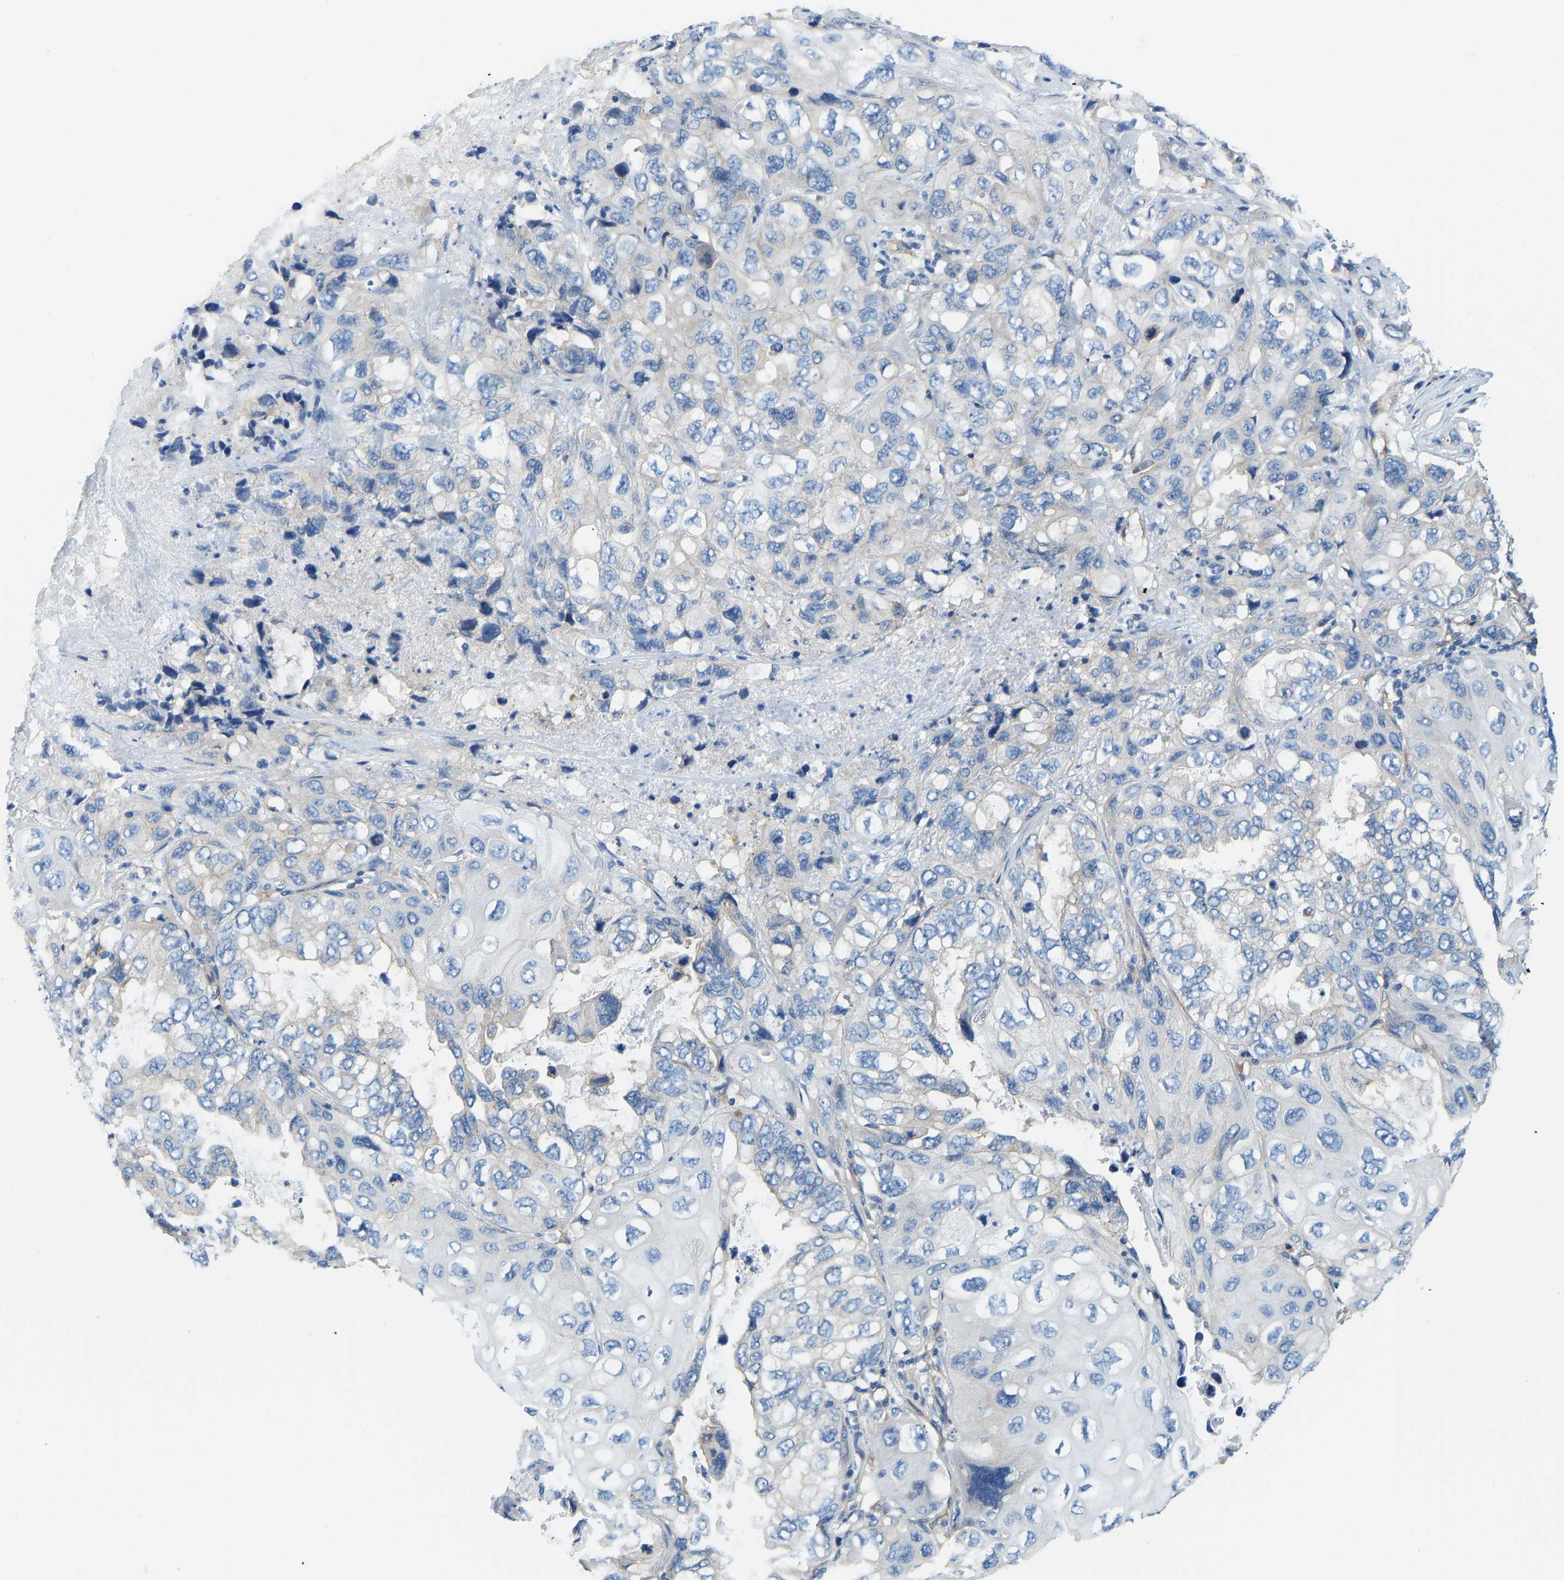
{"staining": {"intensity": "negative", "quantity": "none", "location": "none"}, "tissue": "lung cancer", "cell_type": "Tumor cells", "image_type": "cancer", "snomed": [{"axis": "morphology", "description": "Squamous cell carcinoma, NOS"}, {"axis": "topography", "description": "Lung"}], "caption": "The micrograph displays no significant expression in tumor cells of lung squamous cell carcinoma.", "gene": "CHAD", "patient": {"sex": "female", "age": 73}}